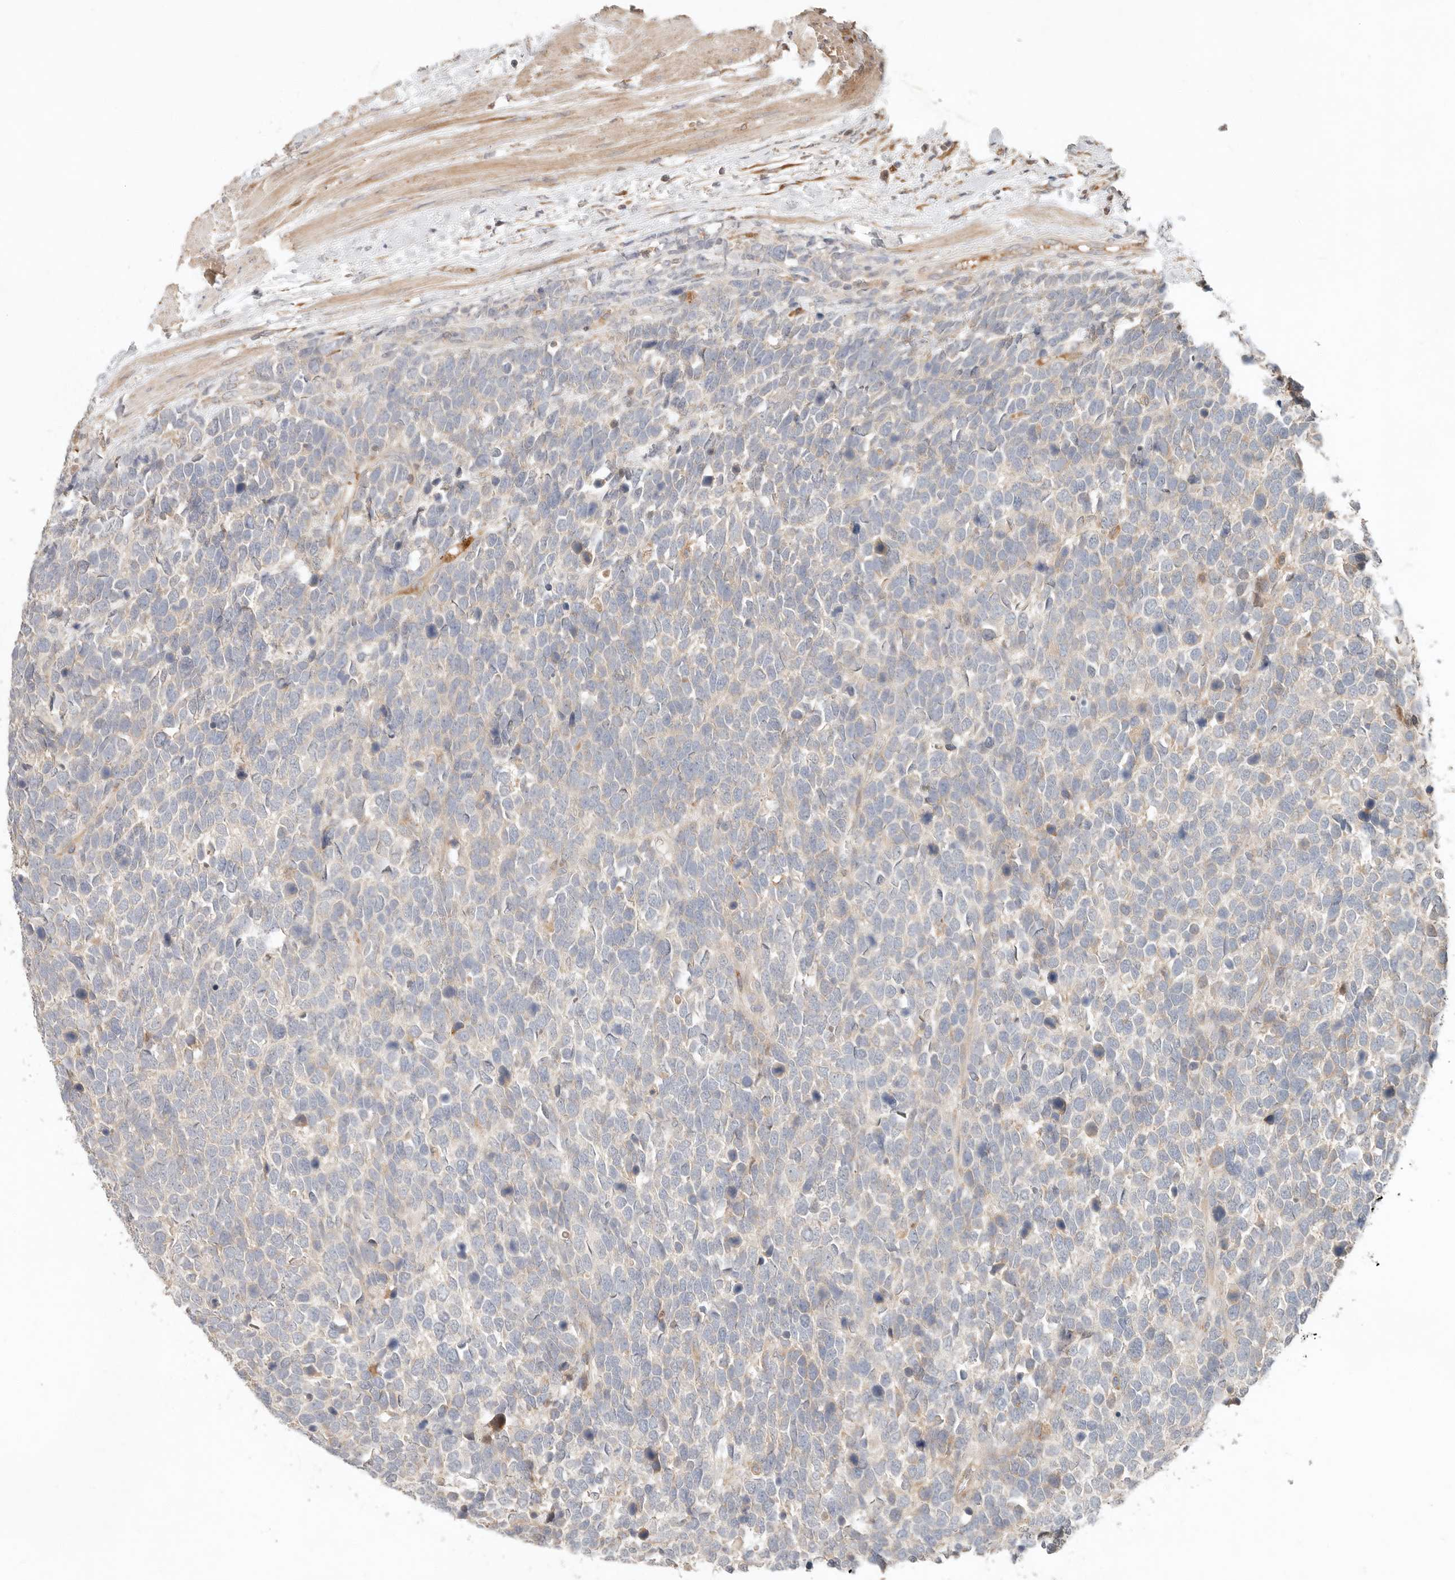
{"staining": {"intensity": "weak", "quantity": "25%-75%", "location": "cytoplasmic/membranous"}, "tissue": "urothelial cancer", "cell_type": "Tumor cells", "image_type": "cancer", "snomed": [{"axis": "morphology", "description": "Urothelial carcinoma, High grade"}, {"axis": "topography", "description": "Urinary bladder"}], "caption": "The micrograph displays staining of urothelial carcinoma (high-grade), revealing weak cytoplasmic/membranous protein positivity (brown color) within tumor cells. The staining was performed using DAB, with brown indicating positive protein expression. Nuclei are stained blue with hematoxylin.", "gene": "ARHGEF10L", "patient": {"sex": "female", "age": 82}}